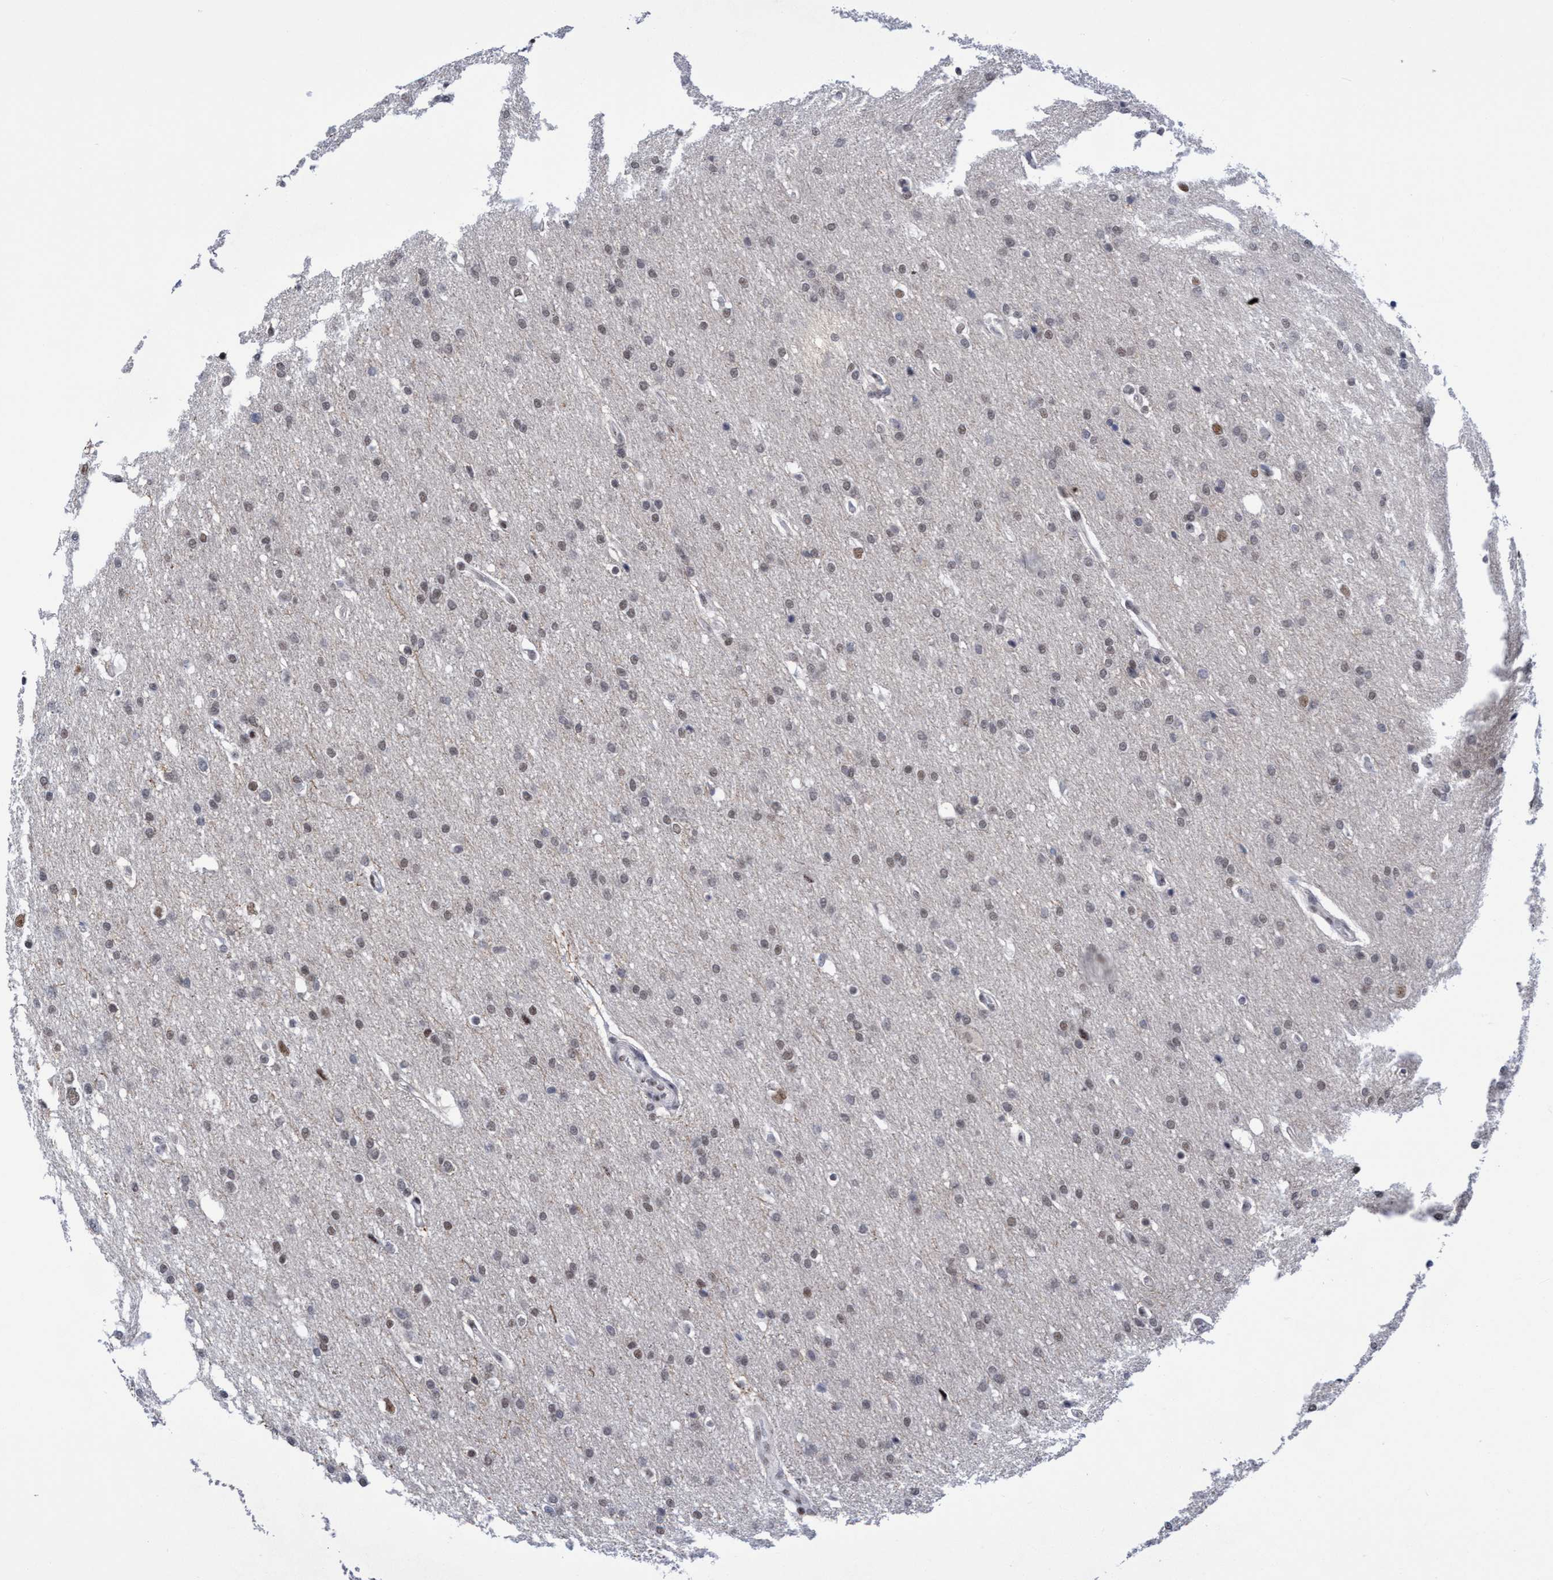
{"staining": {"intensity": "moderate", "quantity": "<25%", "location": "nuclear"}, "tissue": "glioma", "cell_type": "Tumor cells", "image_type": "cancer", "snomed": [{"axis": "morphology", "description": "Glioma, malignant, Low grade"}, {"axis": "topography", "description": "Brain"}], "caption": "Glioma stained with a brown dye demonstrates moderate nuclear positive expression in about <25% of tumor cells.", "gene": "C9orf78", "patient": {"sex": "female", "age": 37}}